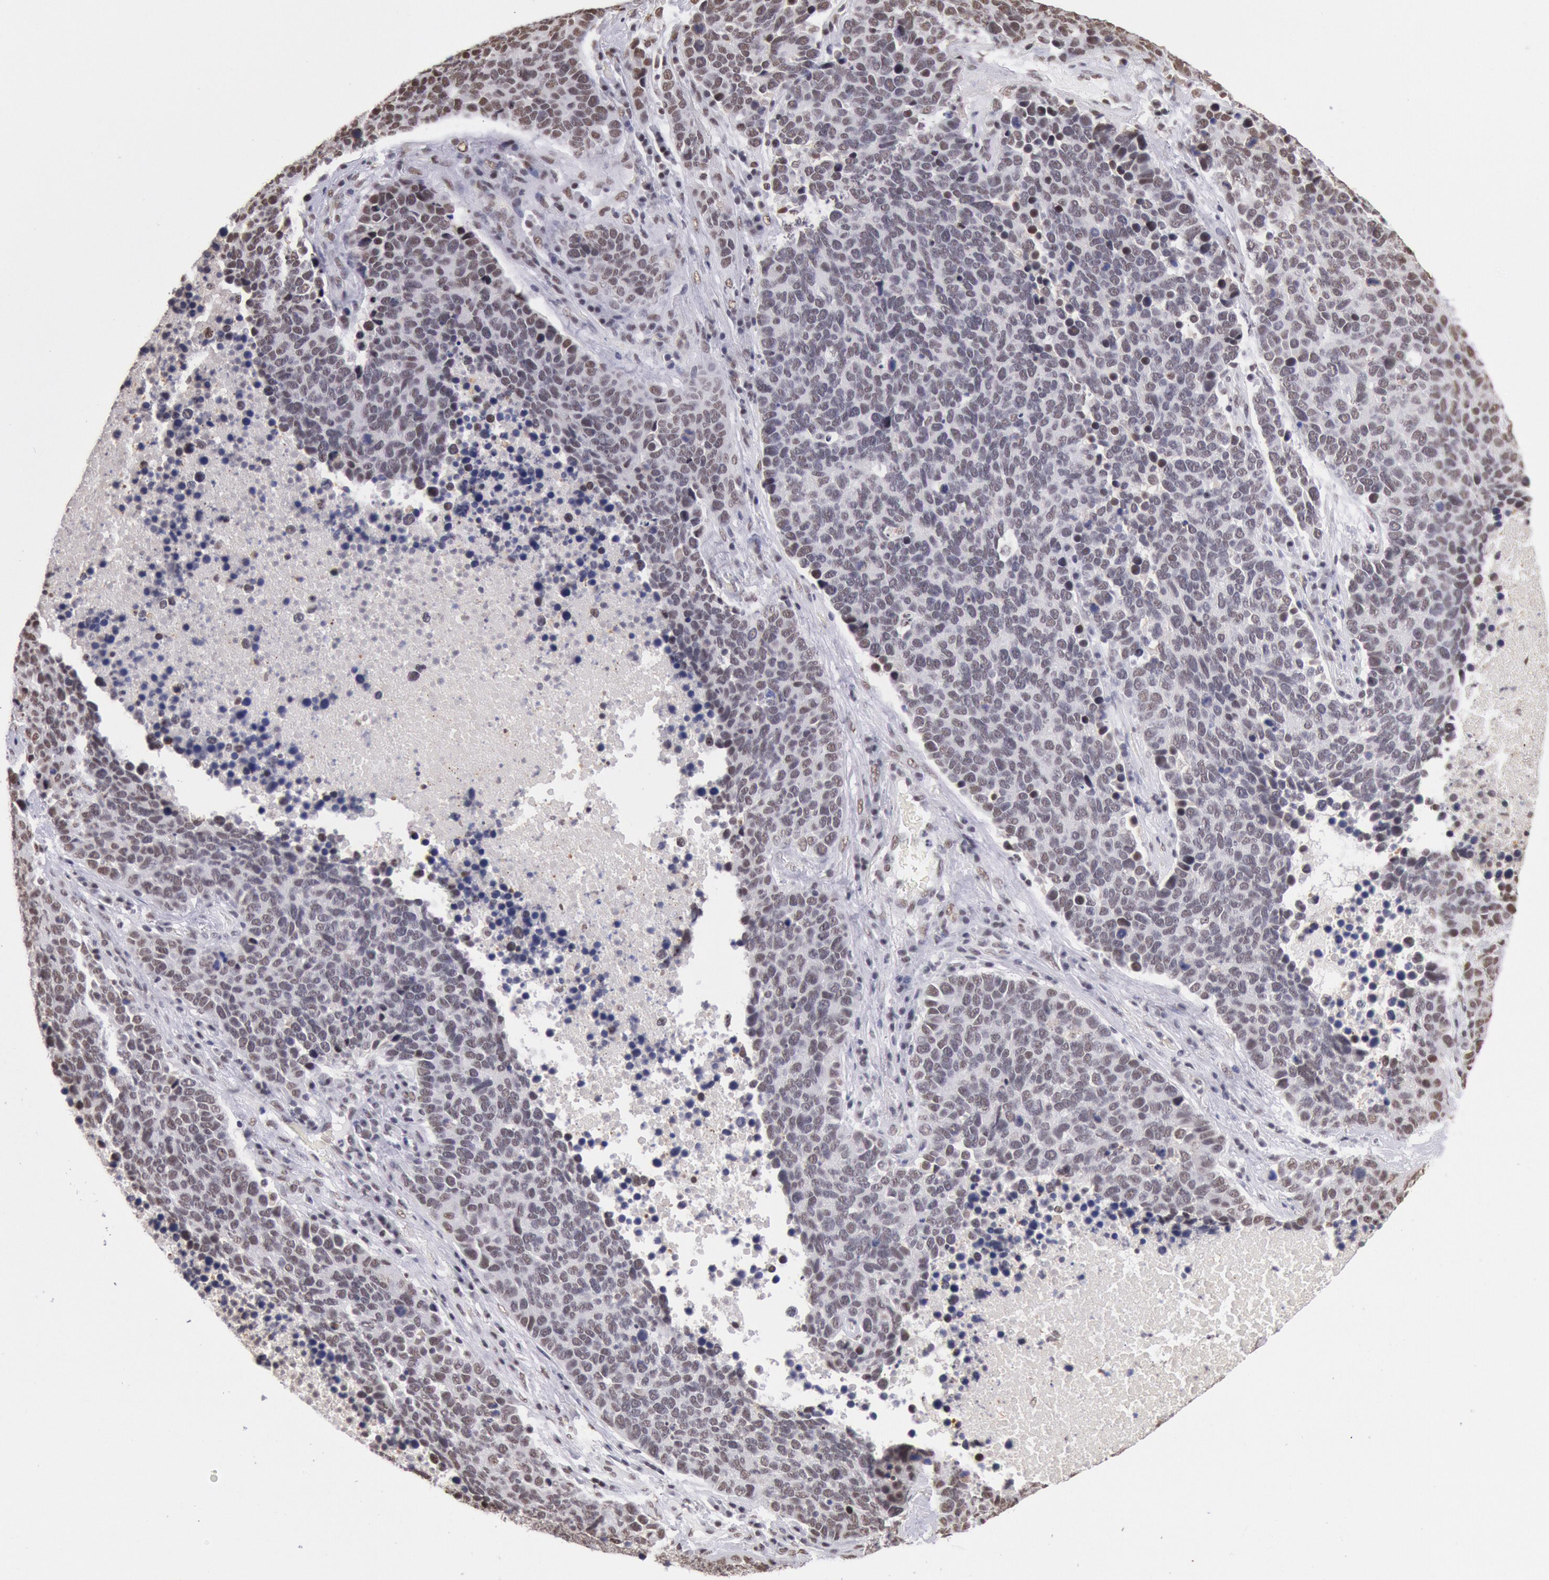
{"staining": {"intensity": "weak", "quantity": "25%-75%", "location": "nuclear"}, "tissue": "lung cancer", "cell_type": "Tumor cells", "image_type": "cancer", "snomed": [{"axis": "morphology", "description": "Neoplasm, malignant, NOS"}, {"axis": "topography", "description": "Lung"}], "caption": "Human lung cancer (neoplasm (malignant)) stained with a protein marker displays weak staining in tumor cells.", "gene": "SNRPD3", "patient": {"sex": "female", "age": 75}}